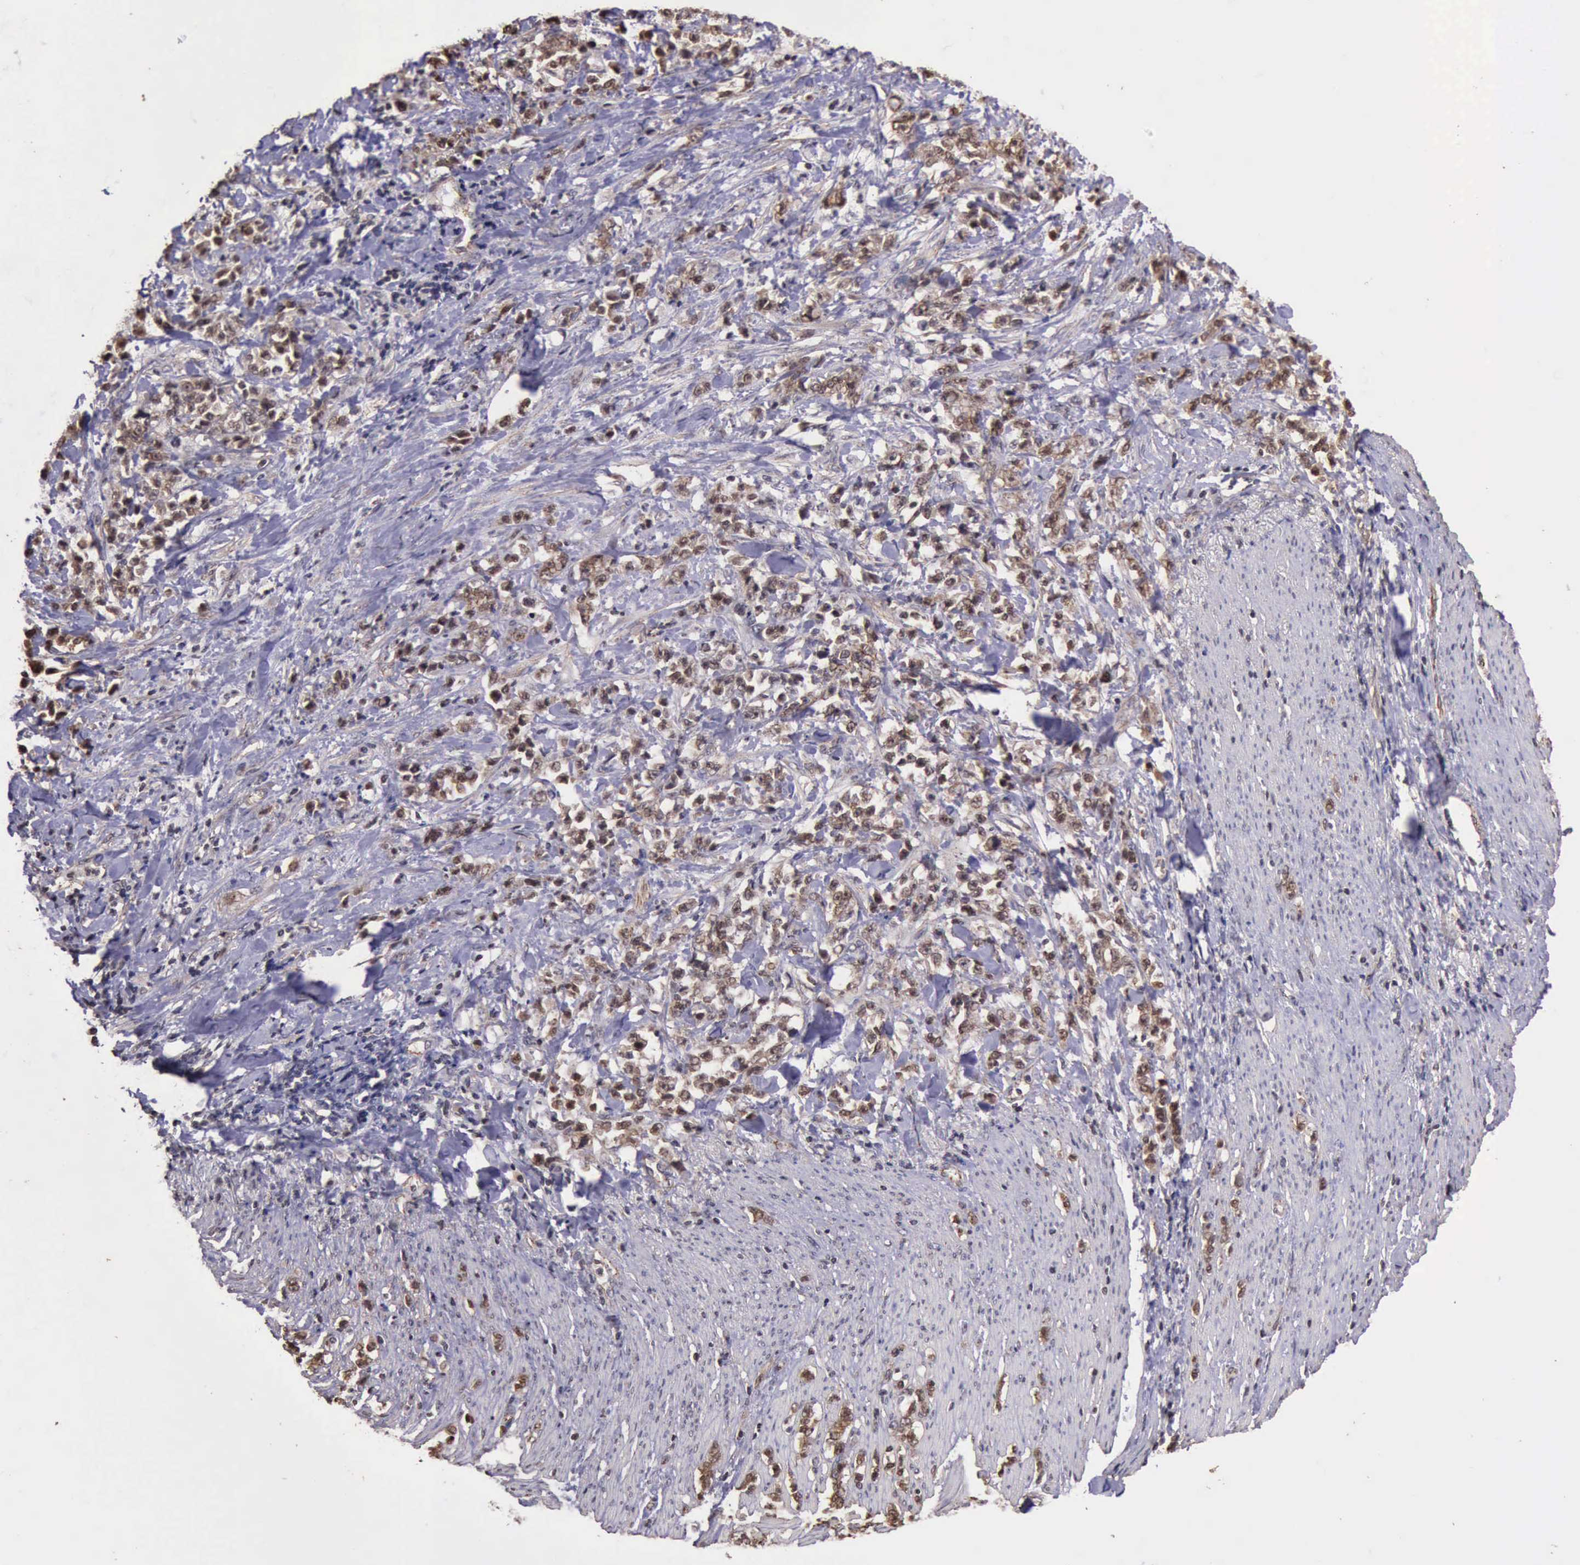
{"staining": {"intensity": "moderate", "quantity": "25%-75%", "location": "cytoplasmic/membranous"}, "tissue": "stomach cancer", "cell_type": "Tumor cells", "image_type": "cancer", "snomed": [{"axis": "morphology", "description": "Adenocarcinoma, NOS"}, {"axis": "topography", "description": "Stomach, lower"}], "caption": "DAB immunohistochemical staining of human stomach cancer reveals moderate cytoplasmic/membranous protein staining in about 25%-75% of tumor cells. The staining was performed using DAB (3,3'-diaminobenzidine) to visualize the protein expression in brown, while the nuclei were stained in blue with hematoxylin (Magnification: 20x).", "gene": "CTNNB1", "patient": {"sex": "male", "age": 88}}